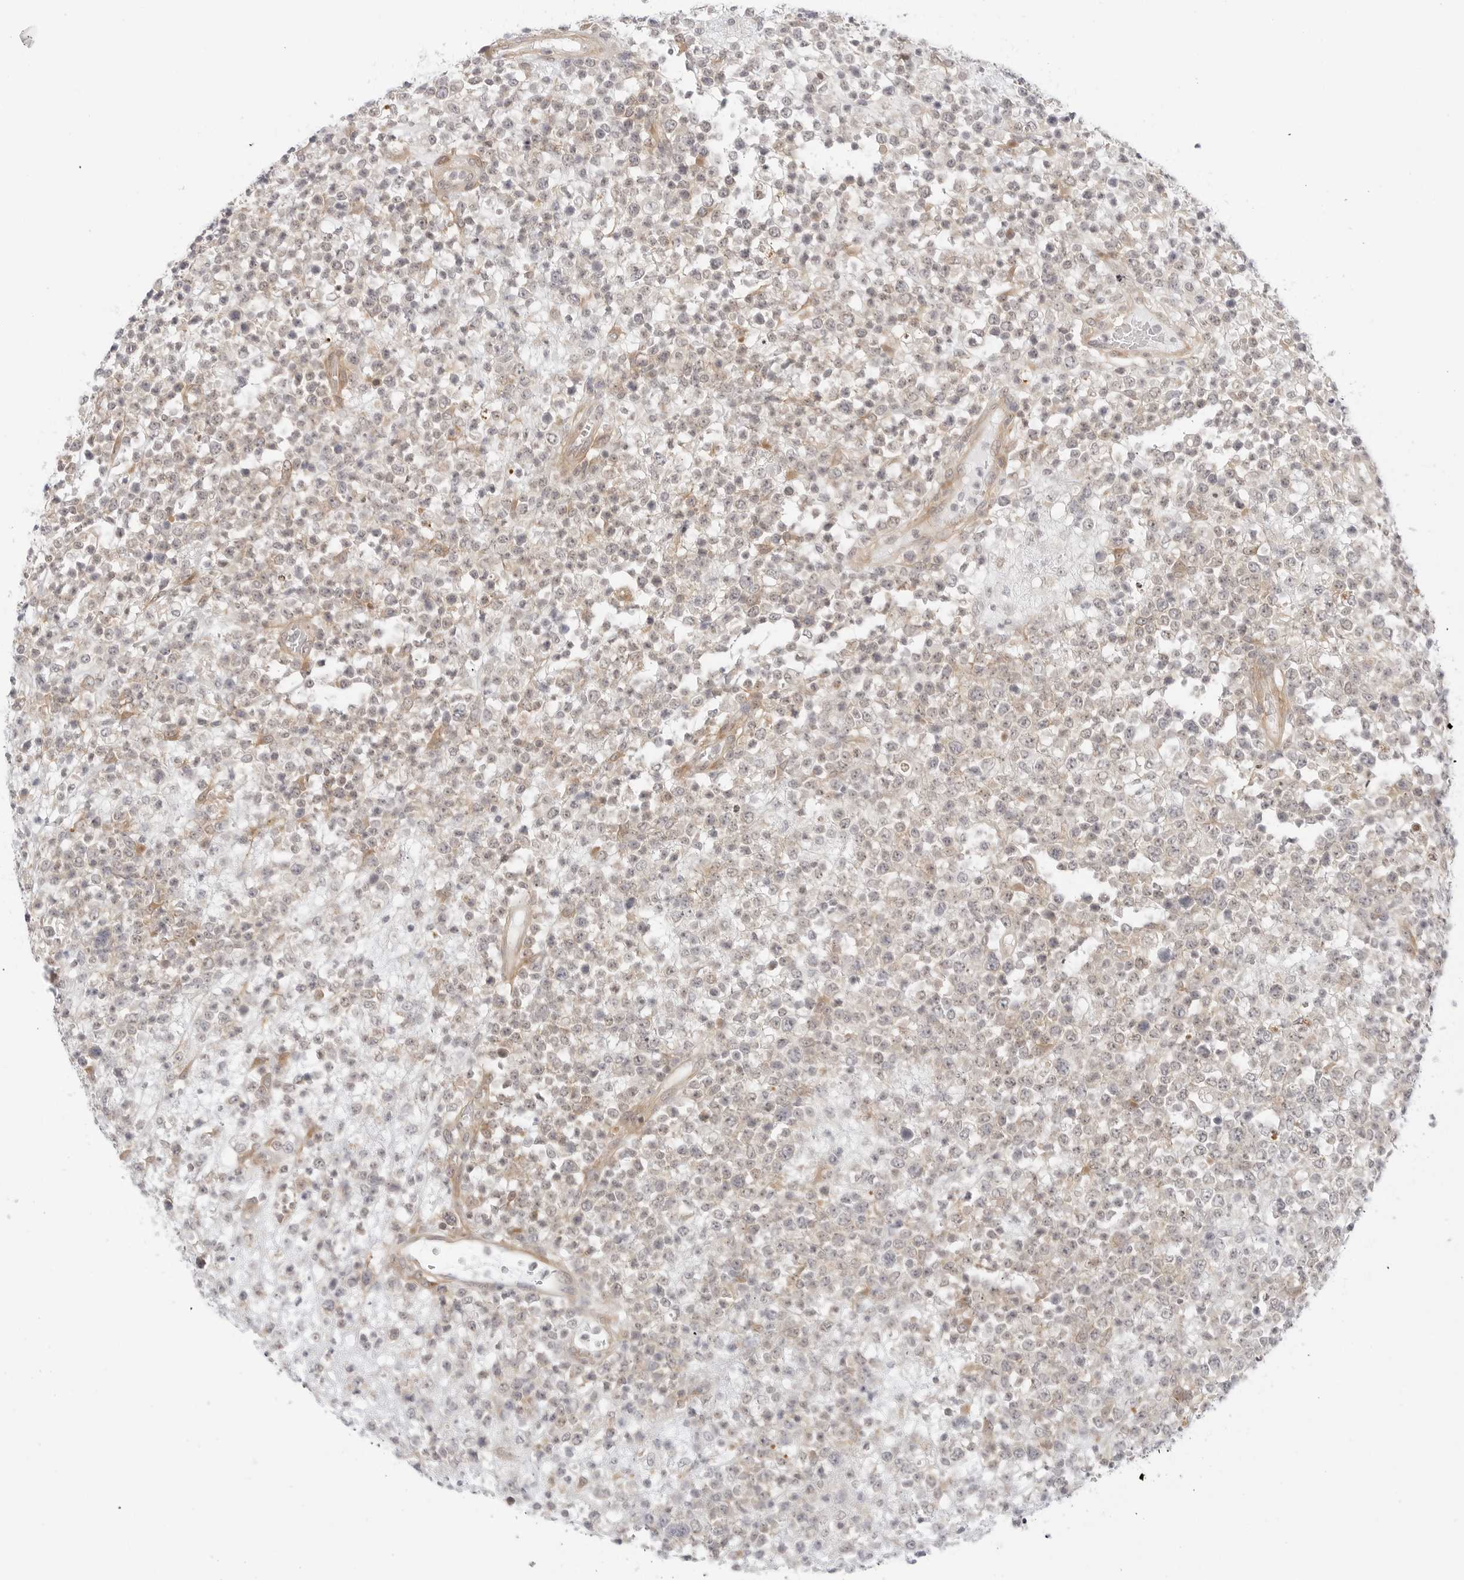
{"staining": {"intensity": "weak", "quantity": "<25%", "location": "cytoplasmic/membranous"}, "tissue": "lymphoma", "cell_type": "Tumor cells", "image_type": "cancer", "snomed": [{"axis": "morphology", "description": "Malignant lymphoma, non-Hodgkin's type, High grade"}, {"axis": "topography", "description": "Colon"}], "caption": "Lymphoma was stained to show a protein in brown. There is no significant staining in tumor cells.", "gene": "TCP1", "patient": {"sex": "female", "age": 53}}